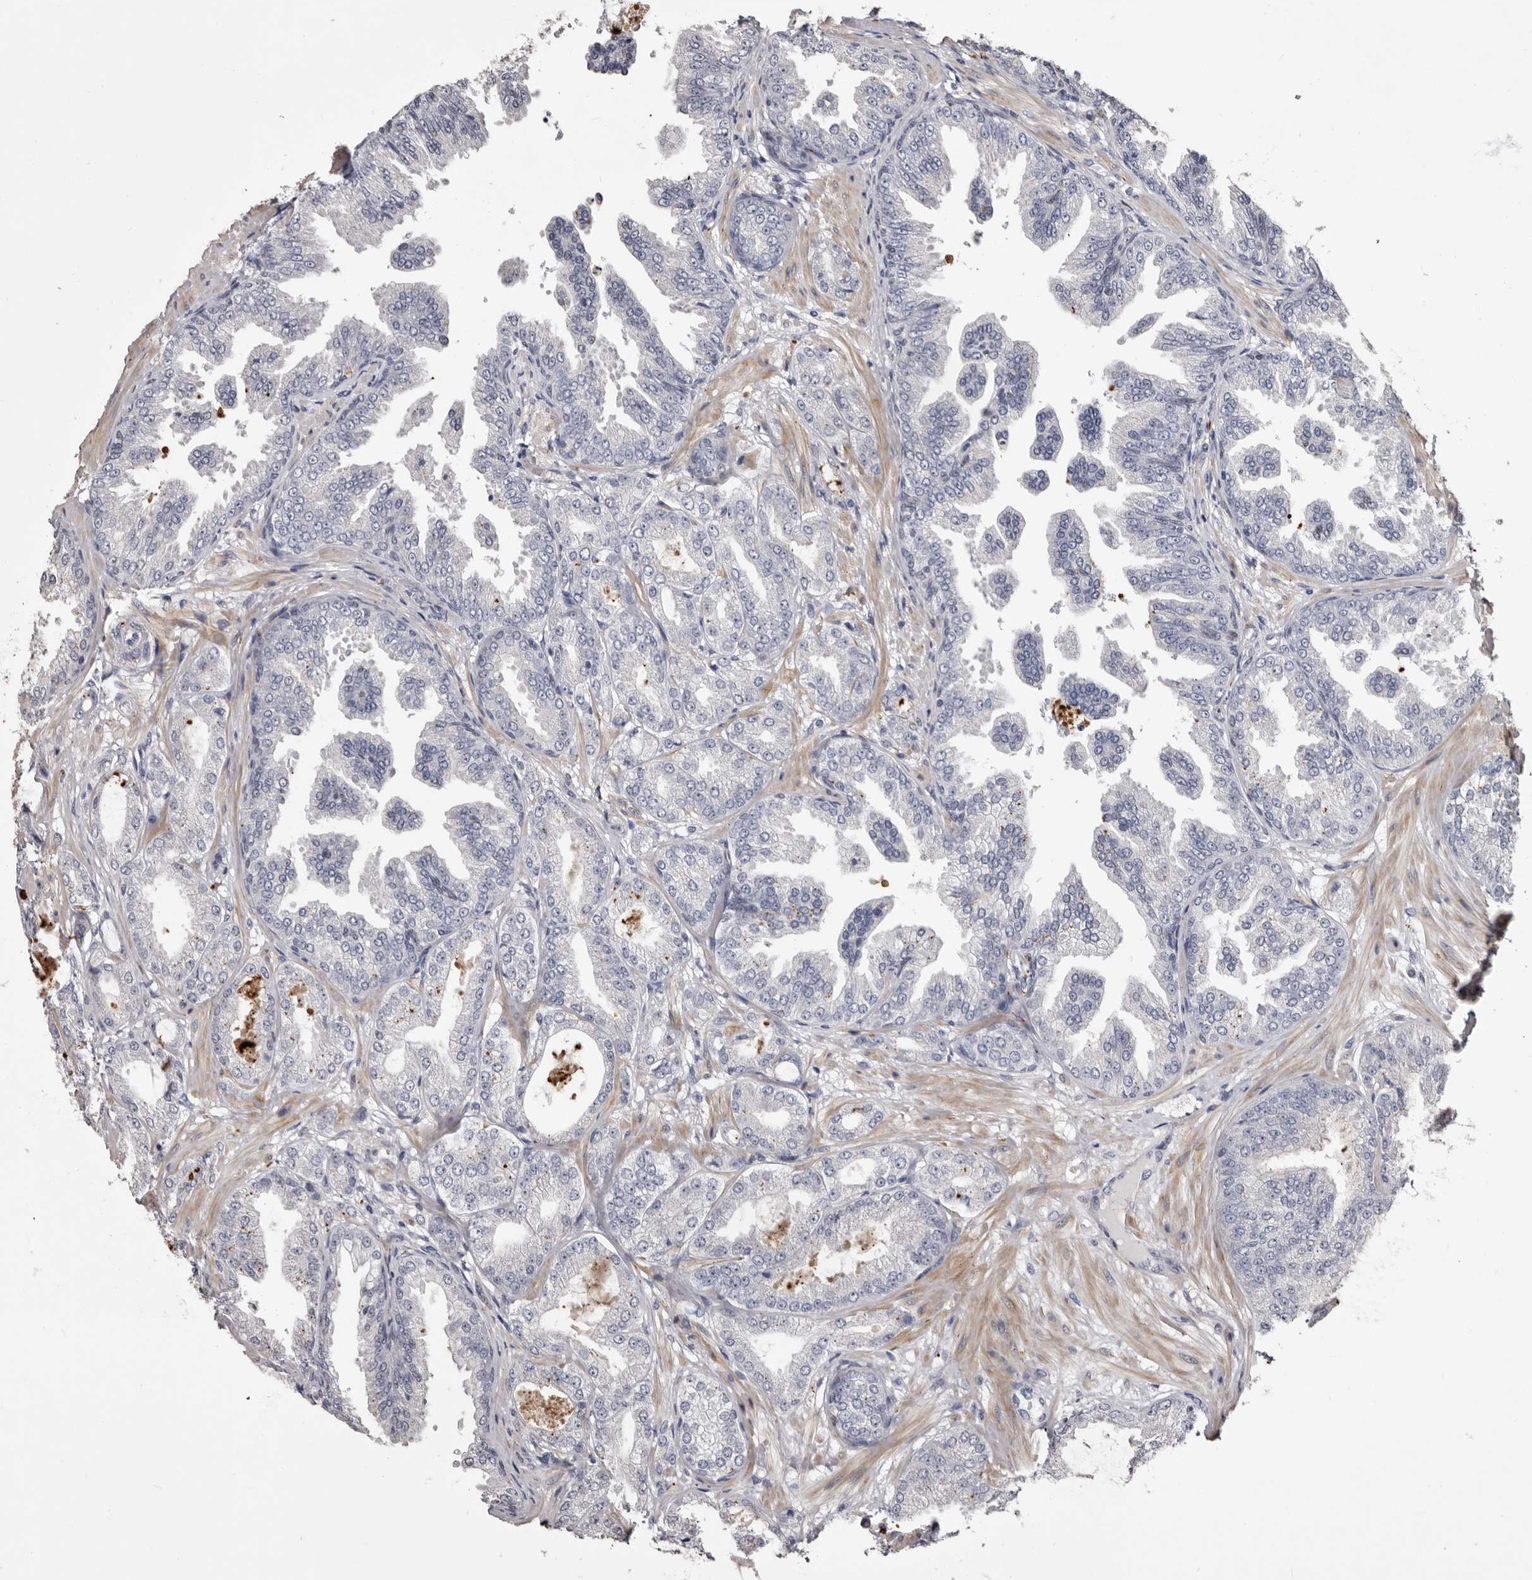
{"staining": {"intensity": "negative", "quantity": "none", "location": "none"}, "tissue": "prostate cancer", "cell_type": "Tumor cells", "image_type": "cancer", "snomed": [{"axis": "morphology", "description": "Adenocarcinoma, Low grade"}, {"axis": "topography", "description": "Prostate"}], "caption": "DAB immunohistochemical staining of prostate adenocarcinoma (low-grade) demonstrates no significant staining in tumor cells.", "gene": "SLC10A4", "patient": {"sex": "male", "age": 63}}